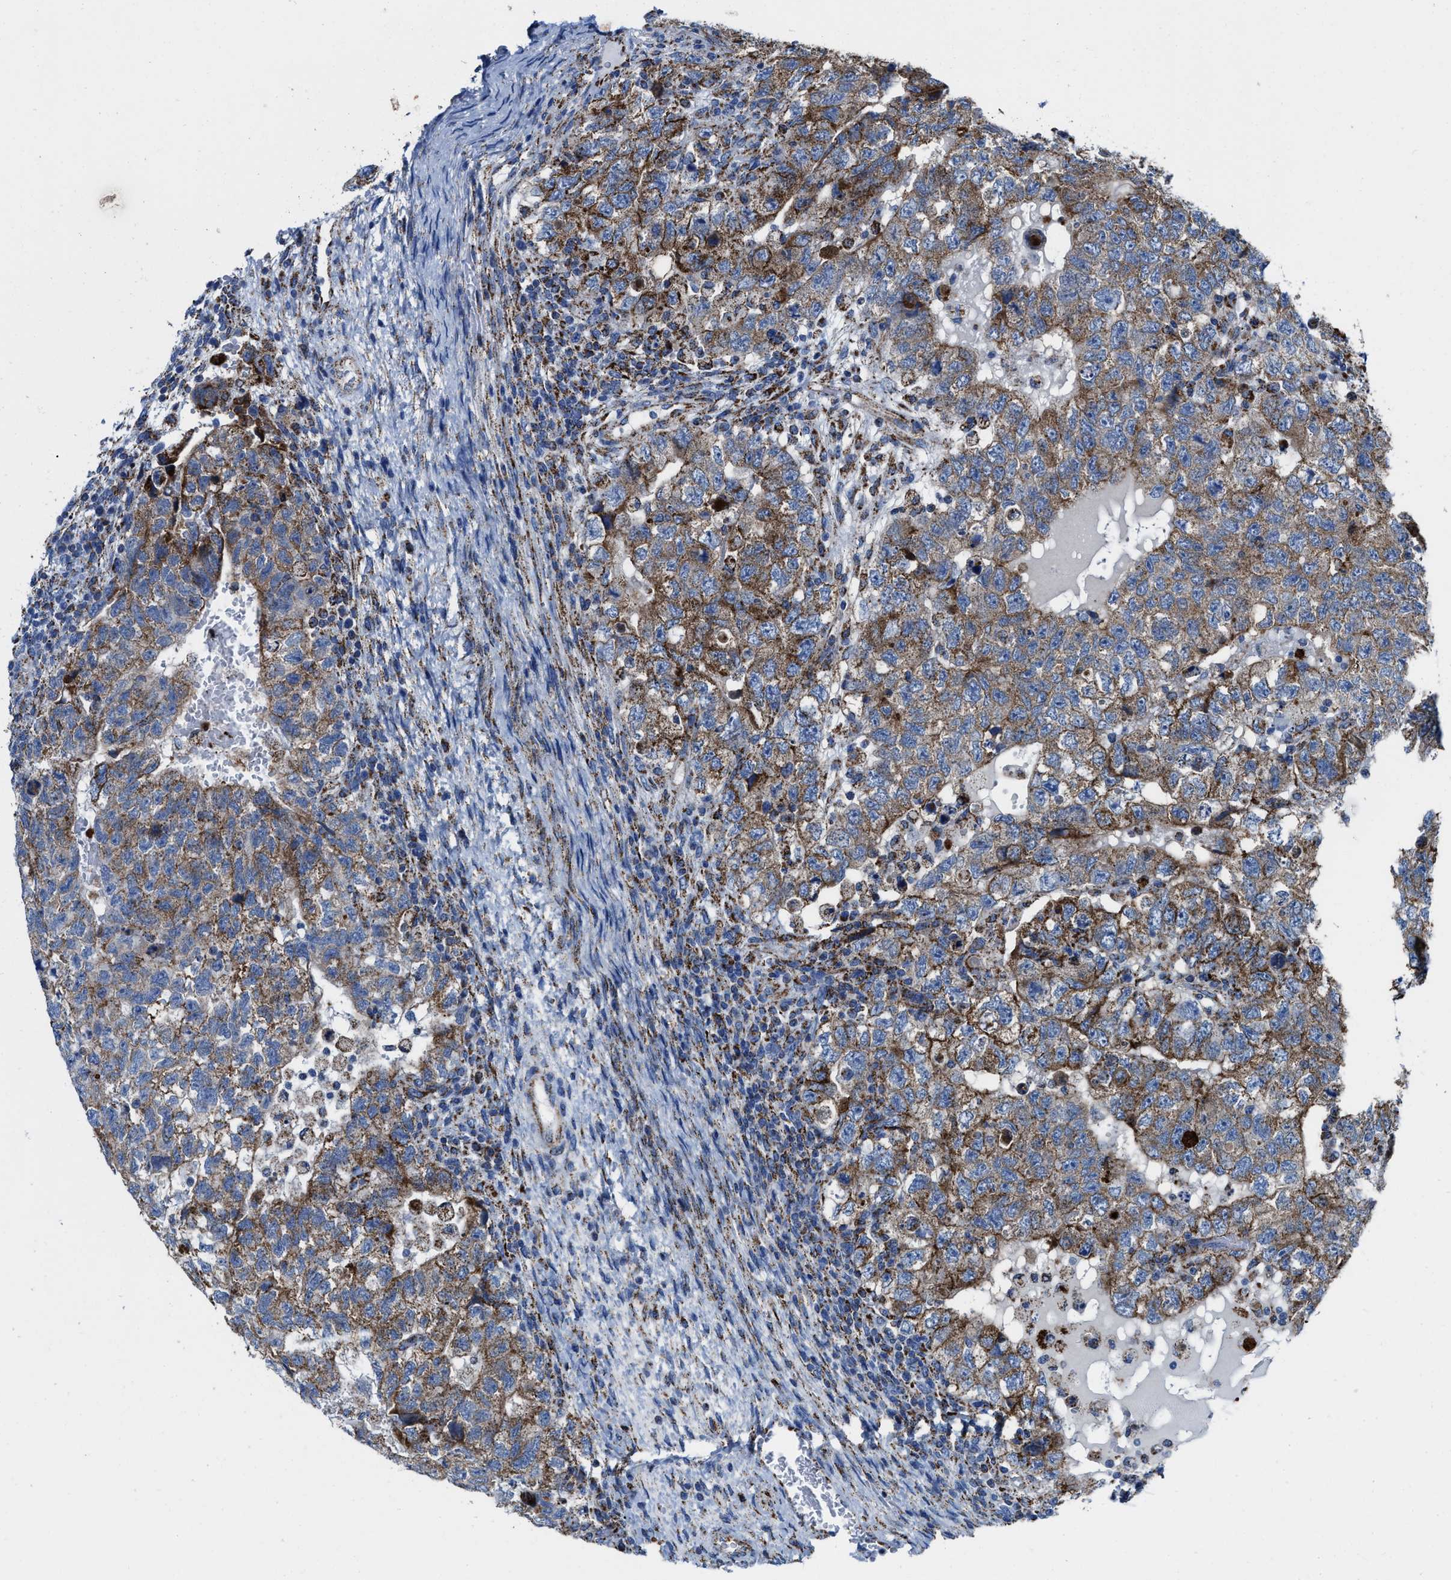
{"staining": {"intensity": "moderate", "quantity": "25%-75%", "location": "cytoplasmic/membranous"}, "tissue": "testis cancer", "cell_type": "Tumor cells", "image_type": "cancer", "snomed": [{"axis": "morphology", "description": "Carcinoma, Embryonal, NOS"}, {"axis": "topography", "description": "Testis"}], "caption": "Immunohistochemistry micrograph of human embryonal carcinoma (testis) stained for a protein (brown), which reveals medium levels of moderate cytoplasmic/membranous staining in about 25%-75% of tumor cells.", "gene": "ALDH1B1", "patient": {"sex": "male", "age": 36}}